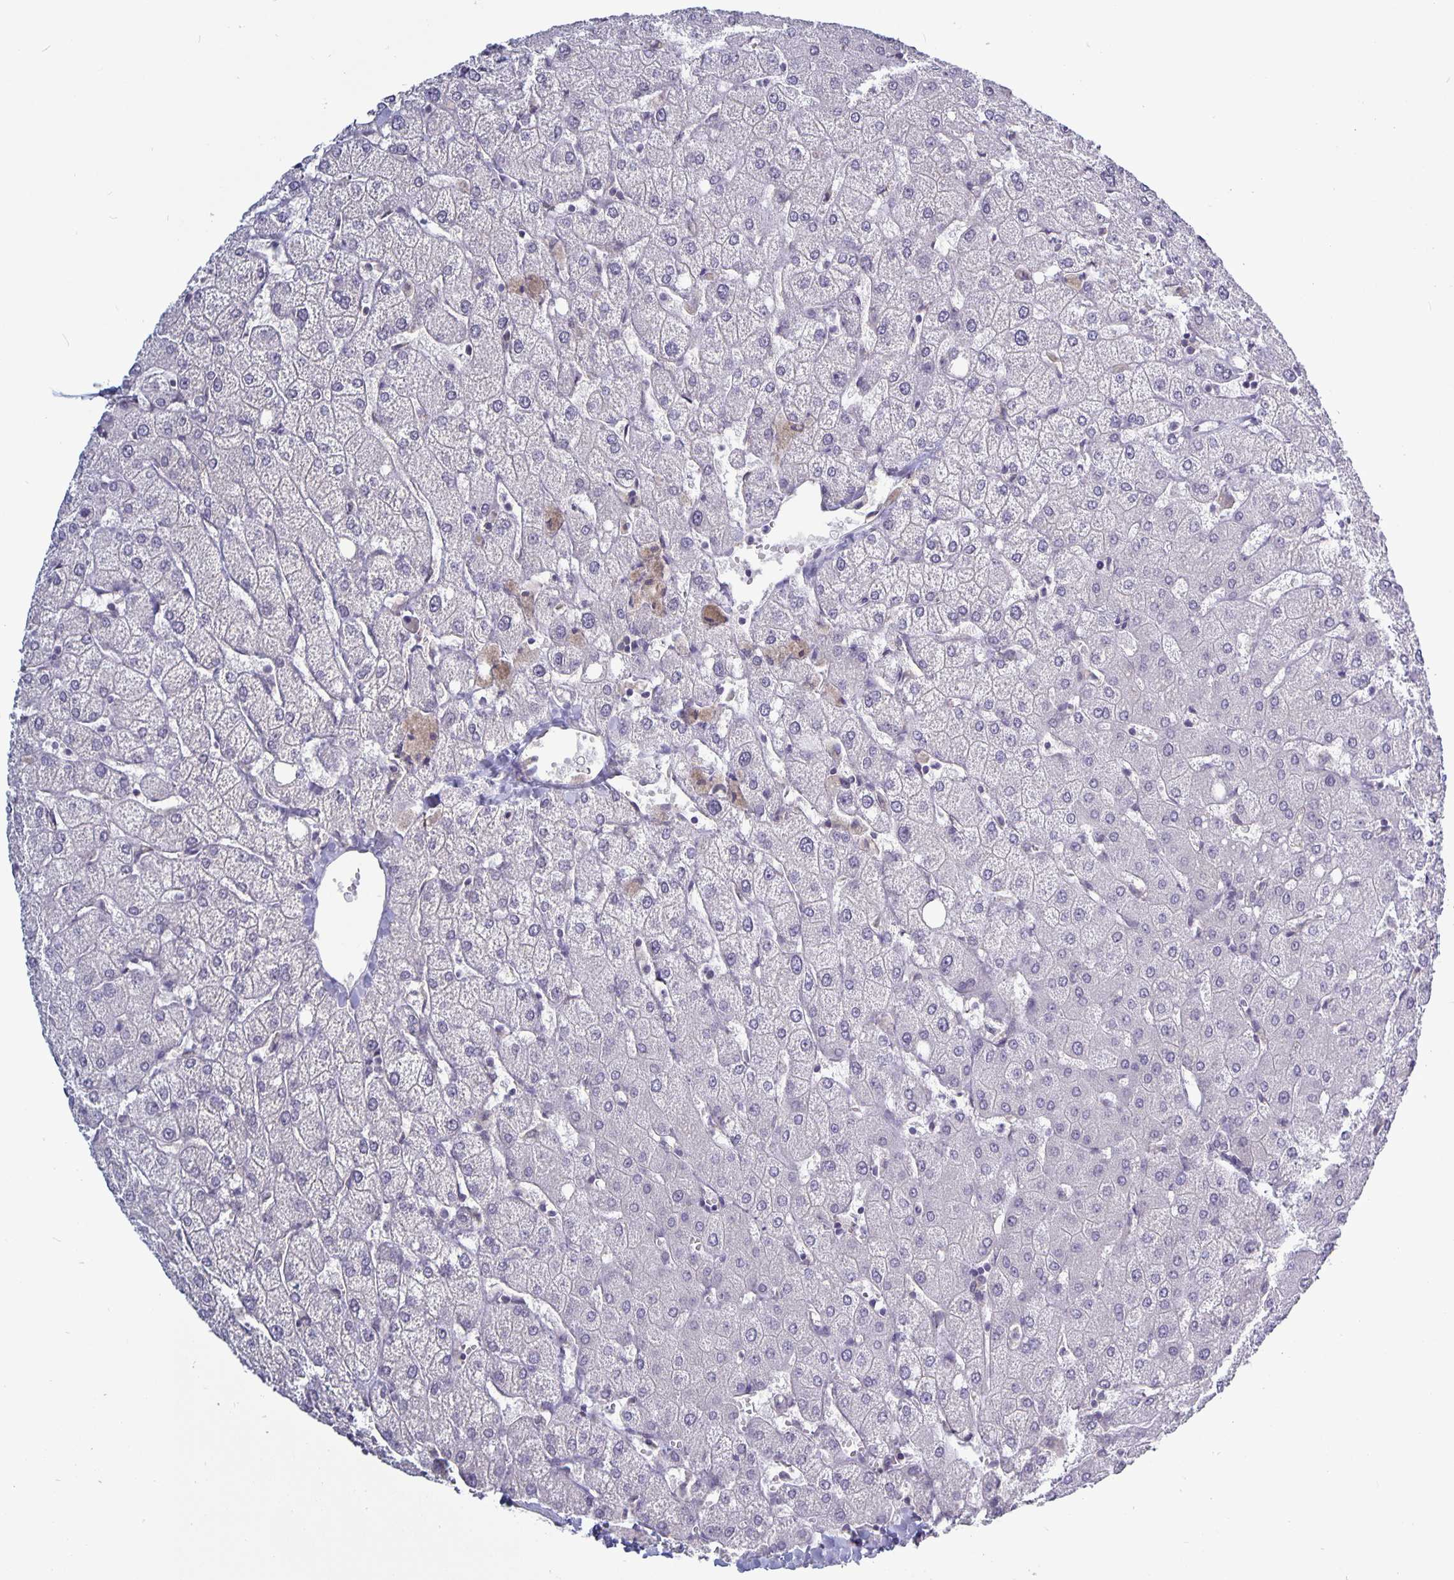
{"staining": {"intensity": "negative", "quantity": "none", "location": "none"}, "tissue": "liver", "cell_type": "Cholangiocytes", "image_type": "normal", "snomed": [{"axis": "morphology", "description": "Normal tissue, NOS"}, {"axis": "topography", "description": "Liver"}], "caption": "IHC histopathology image of normal liver stained for a protein (brown), which demonstrates no staining in cholangiocytes.", "gene": "PLCB3", "patient": {"sex": "female", "age": 54}}